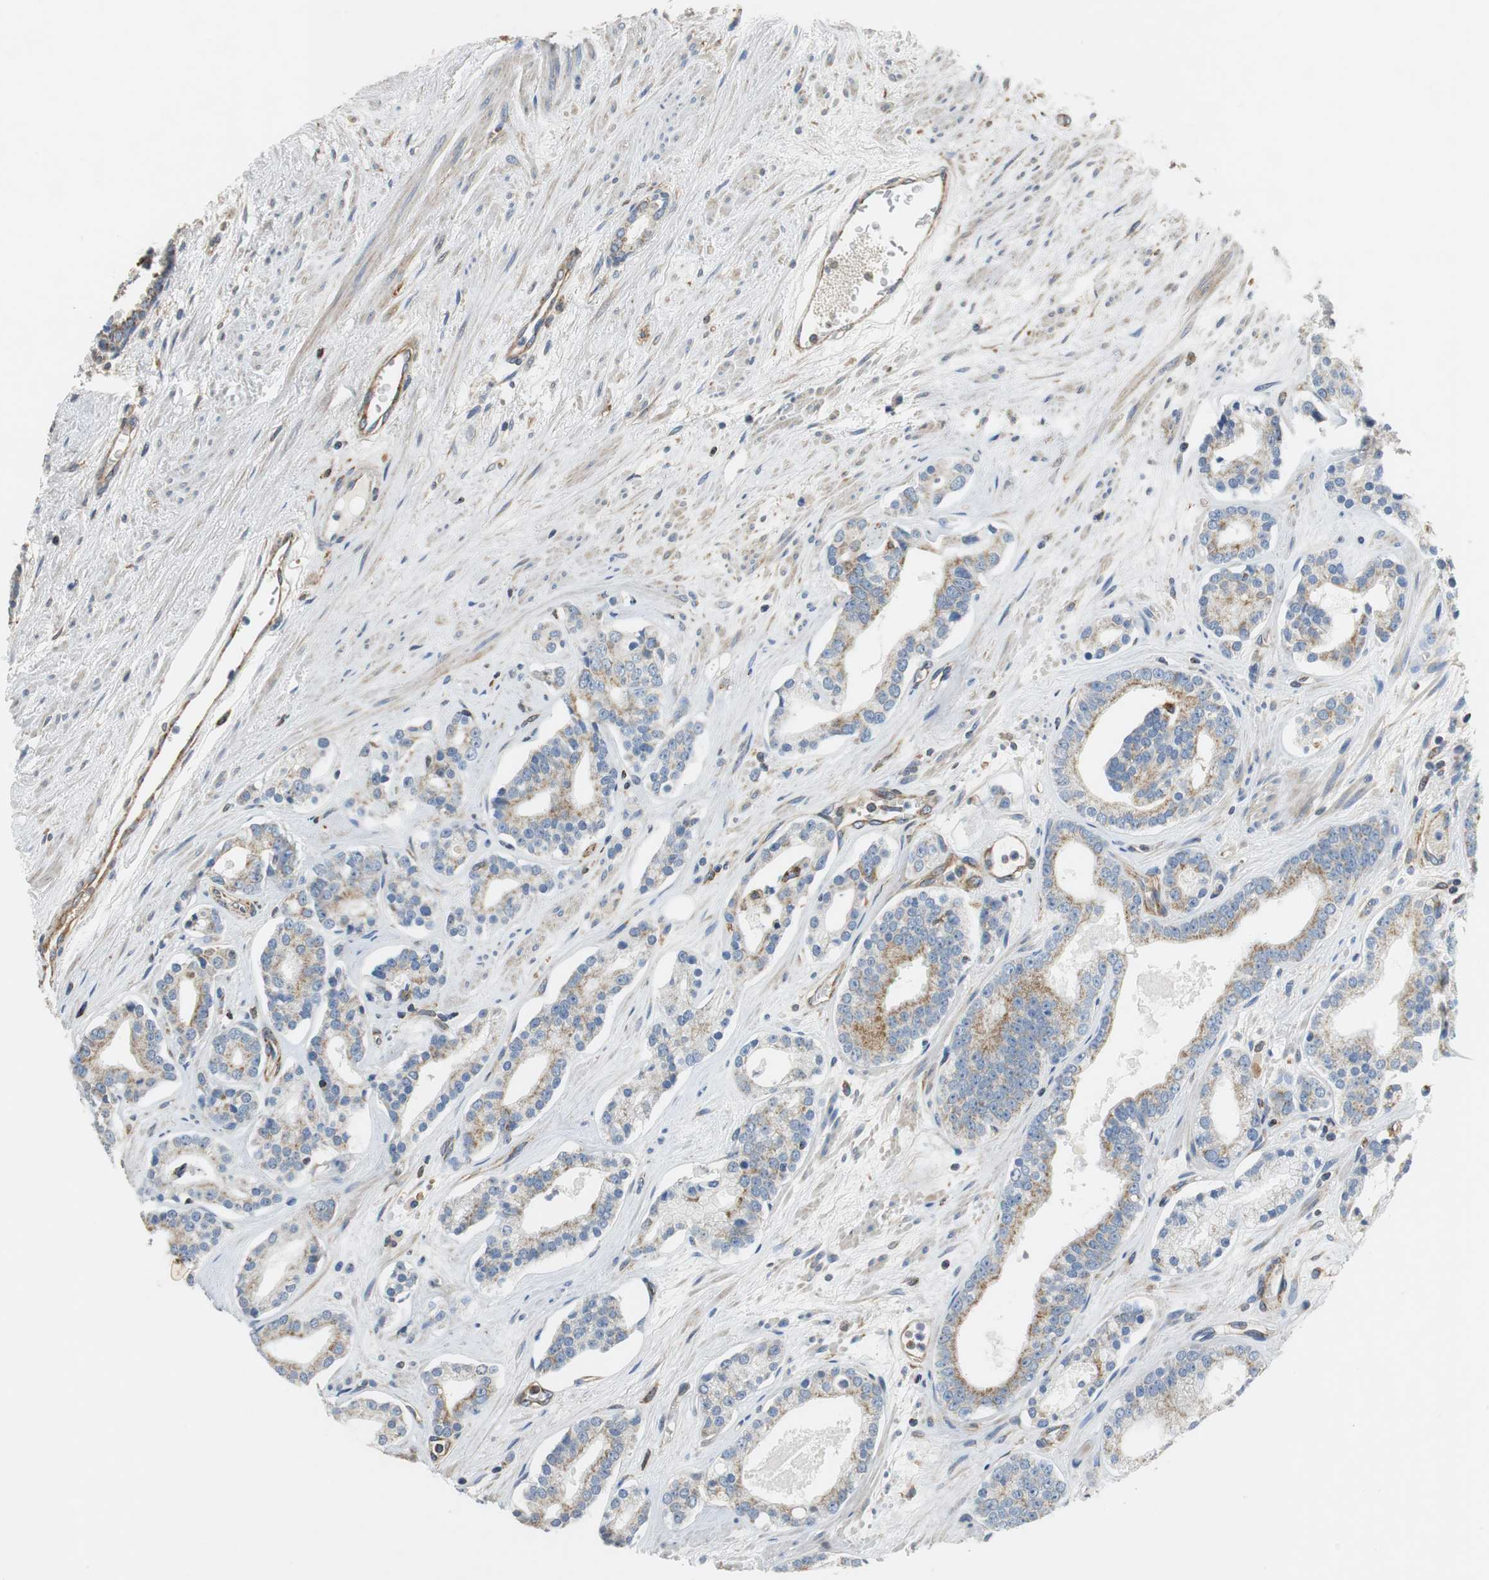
{"staining": {"intensity": "moderate", "quantity": "25%-75%", "location": "cytoplasmic/membranous"}, "tissue": "prostate cancer", "cell_type": "Tumor cells", "image_type": "cancer", "snomed": [{"axis": "morphology", "description": "Adenocarcinoma, Low grade"}, {"axis": "topography", "description": "Prostate"}], "caption": "IHC histopathology image of neoplastic tissue: human prostate cancer (adenocarcinoma (low-grade)) stained using IHC exhibits medium levels of moderate protein expression localized specifically in the cytoplasmic/membranous of tumor cells, appearing as a cytoplasmic/membranous brown color.", "gene": "GSTK1", "patient": {"sex": "male", "age": 63}}